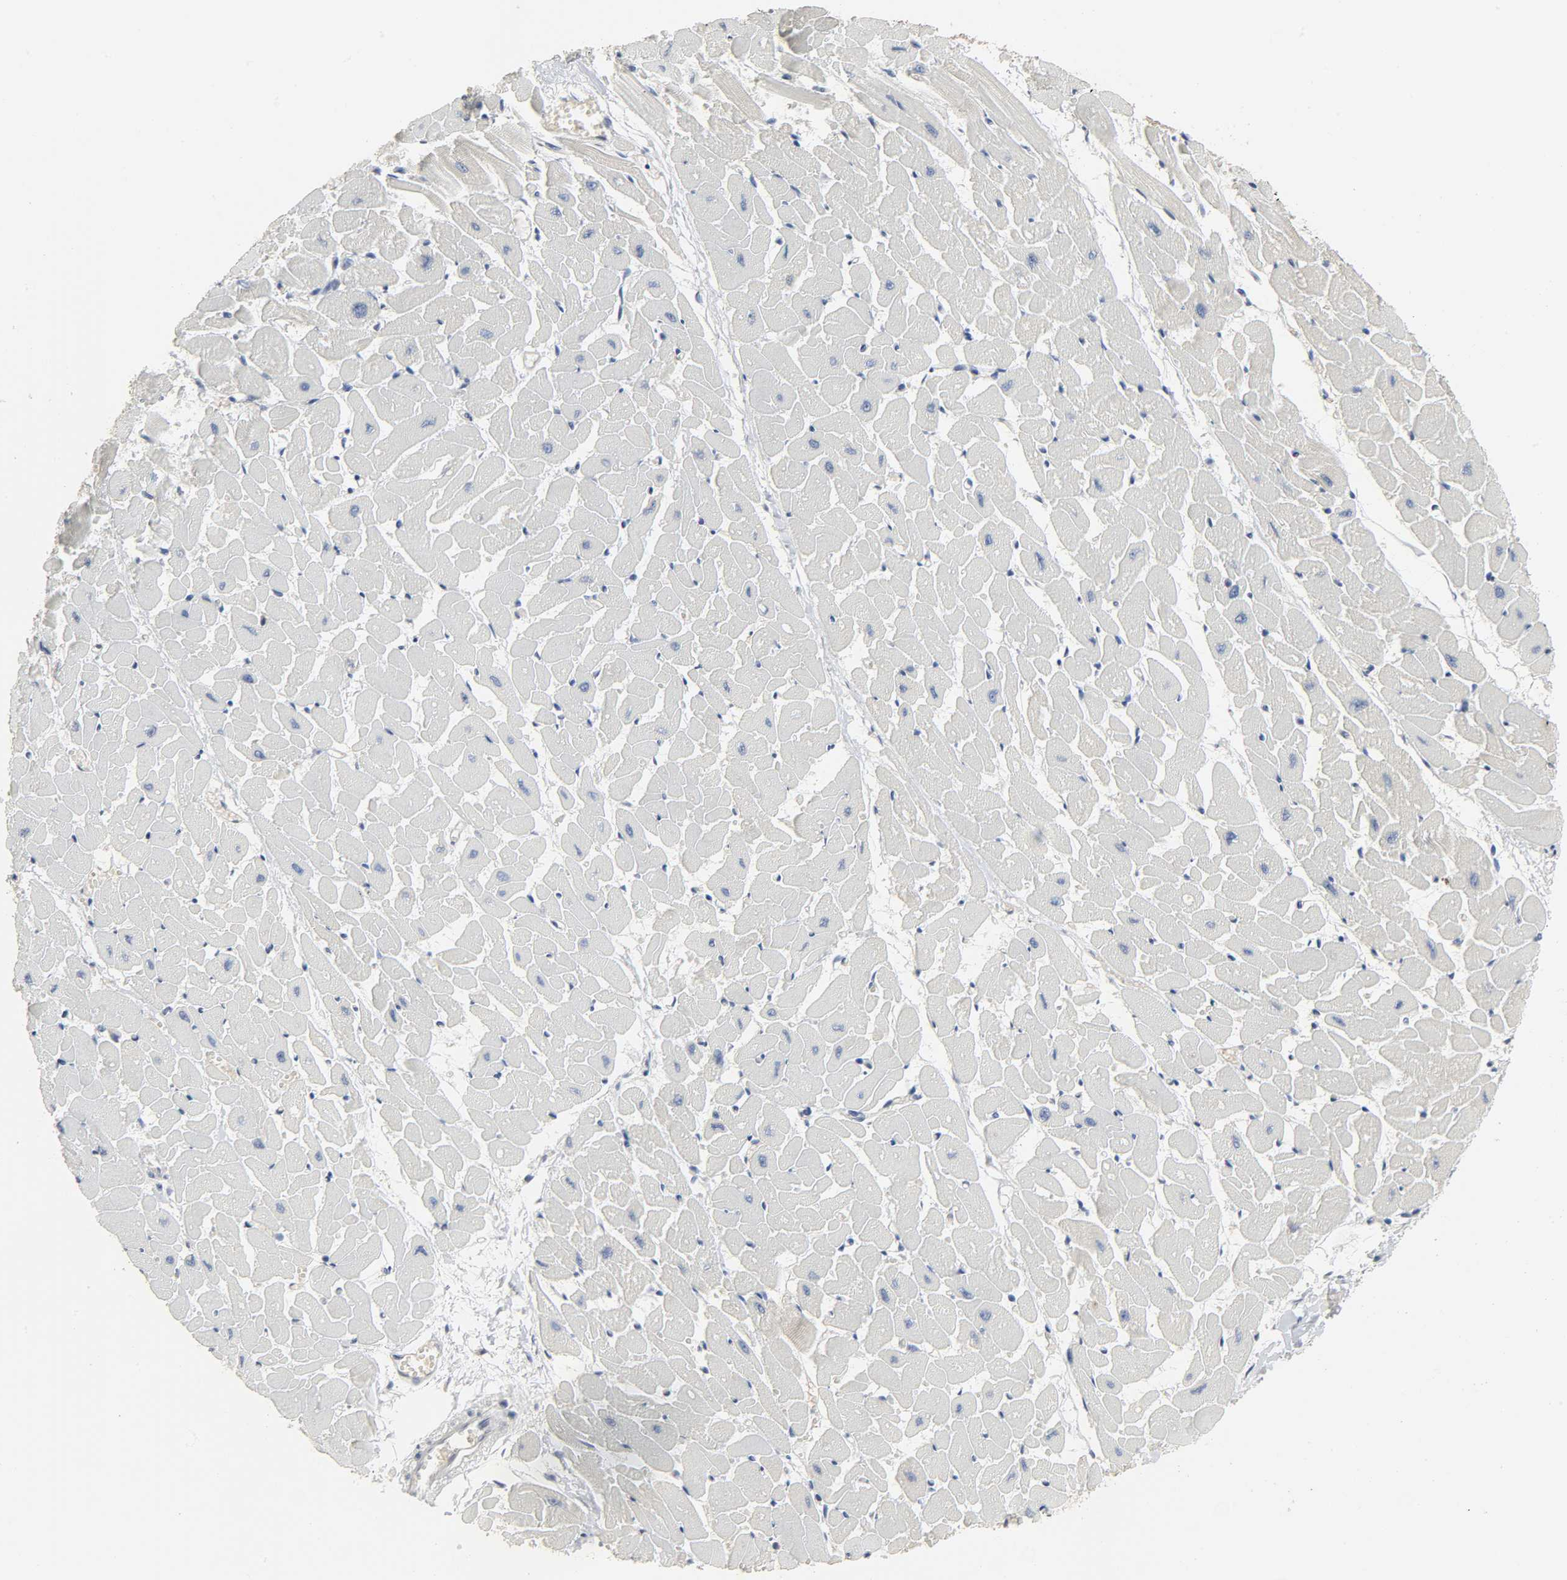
{"staining": {"intensity": "negative", "quantity": "none", "location": "none"}, "tissue": "heart muscle", "cell_type": "Cardiomyocytes", "image_type": "normal", "snomed": [{"axis": "morphology", "description": "Normal tissue, NOS"}, {"axis": "topography", "description": "Heart"}], "caption": "Human heart muscle stained for a protein using immunohistochemistry displays no positivity in cardiomyocytes.", "gene": "PLEKHA2", "patient": {"sex": "female", "age": 19}}